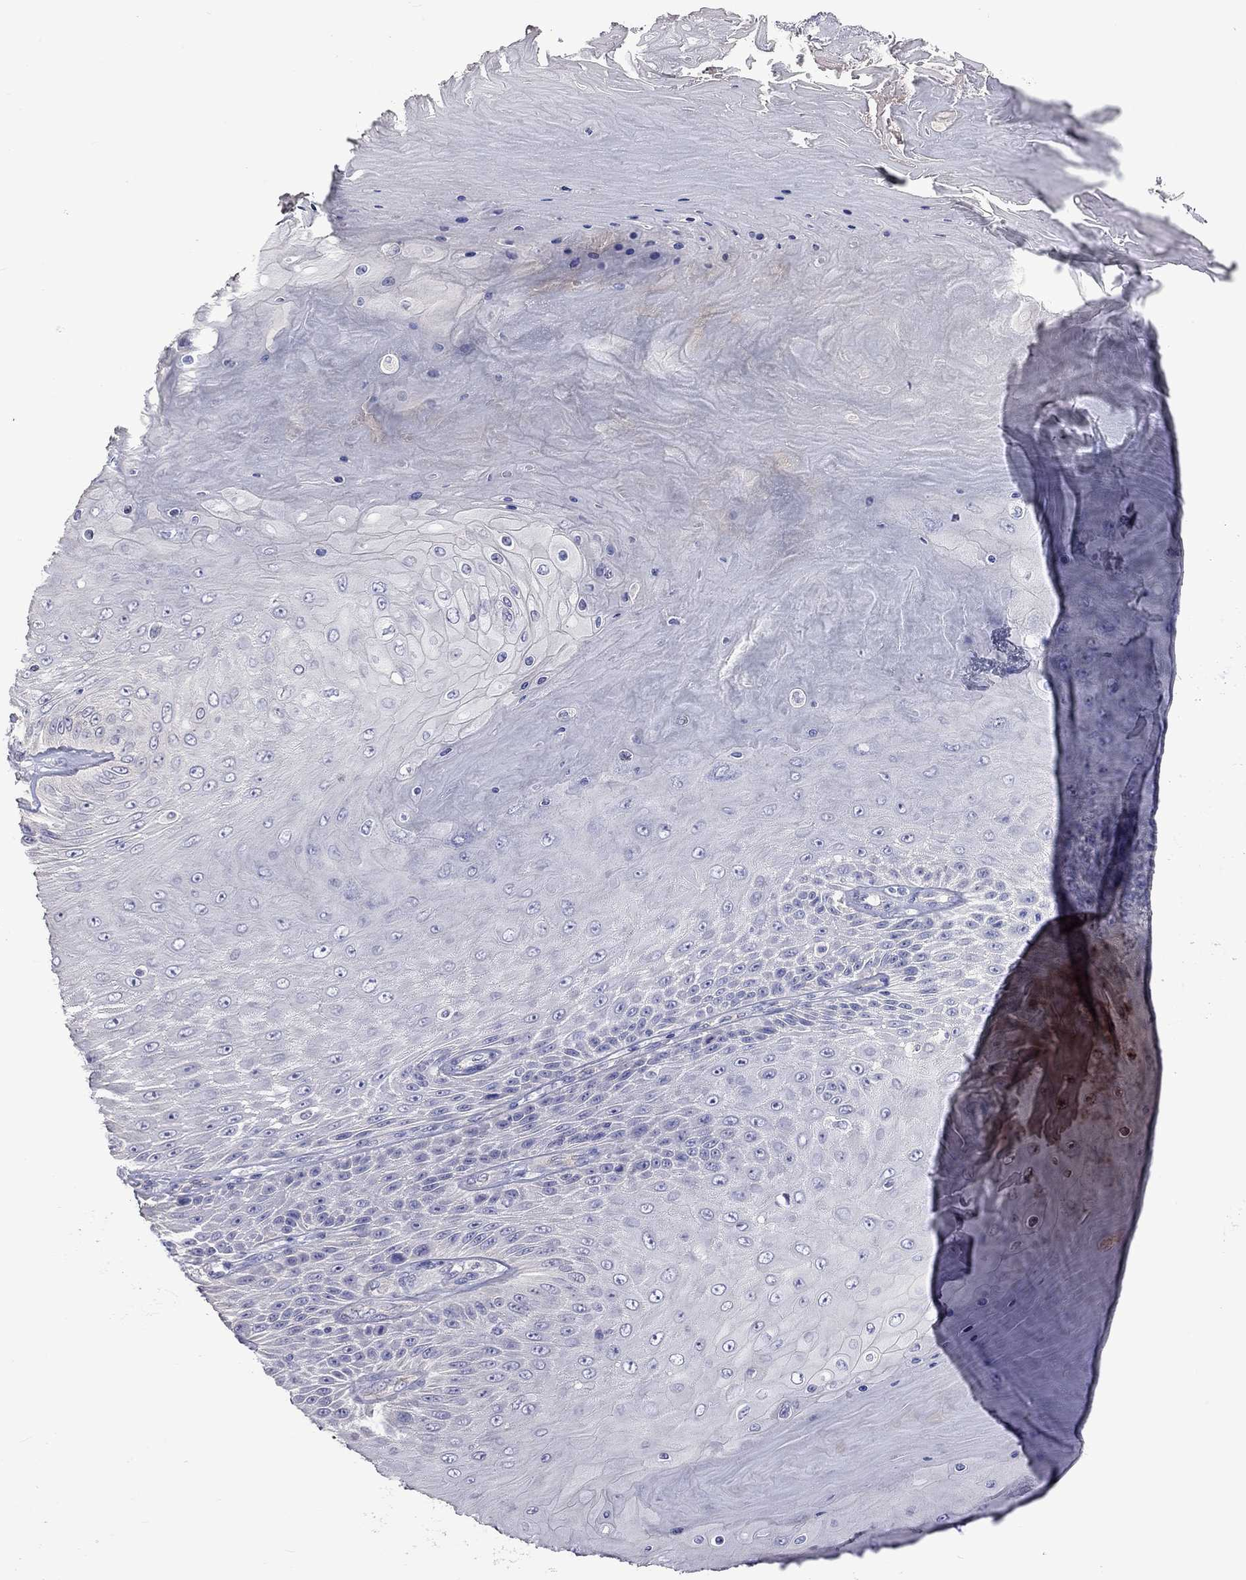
{"staining": {"intensity": "negative", "quantity": "none", "location": "none"}, "tissue": "skin cancer", "cell_type": "Tumor cells", "image_type": "cancer", "snomed": [{"axis": "morphology", "description": "Squamous cell carcinoma, NOS"}, {"axis": "topography", "description": "Skin"}], "caption": "Tumor cells are negative for protein expression in human squamous cell carcinoma (skin).", "gene": "FEZ1", "patient": {"sex": "male", "age": 62}}